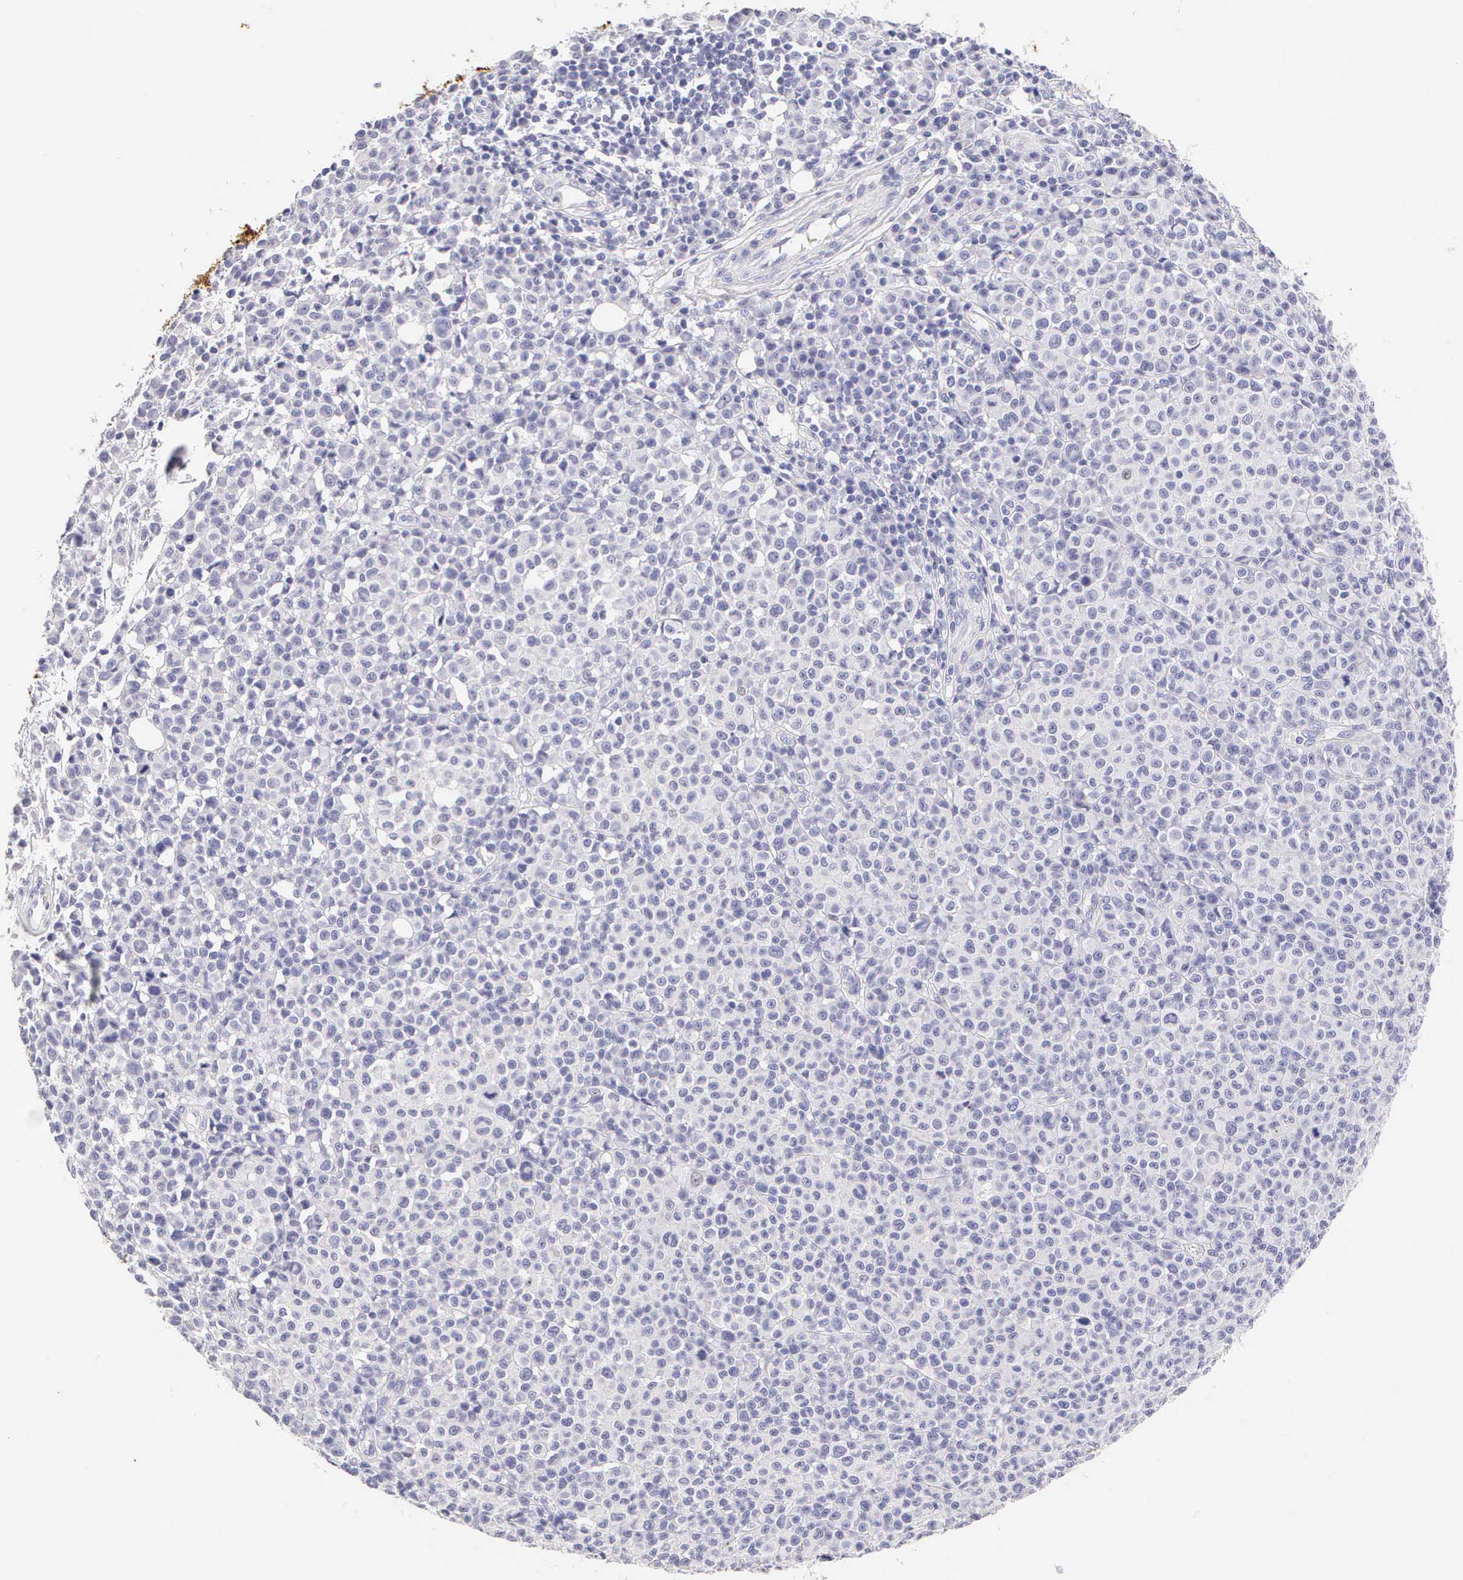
{"staining": {"intensity": "negative", "quantity": "none", "location": "none"}, "tissue": "melanoma", "cell_type": "Tumor cells", "image_type": "cancer", "snomed": [{"axis": "morphology", "description": "Malignant melanoma, Metastatic site"}, {"axis": "topography", "description": "Skin"}], "caption": "The photomicrograph exhibits no staining of tumor cells in melanoma.", "gene": "KRT17", "patient": {"sex": "male", "age": 32}}